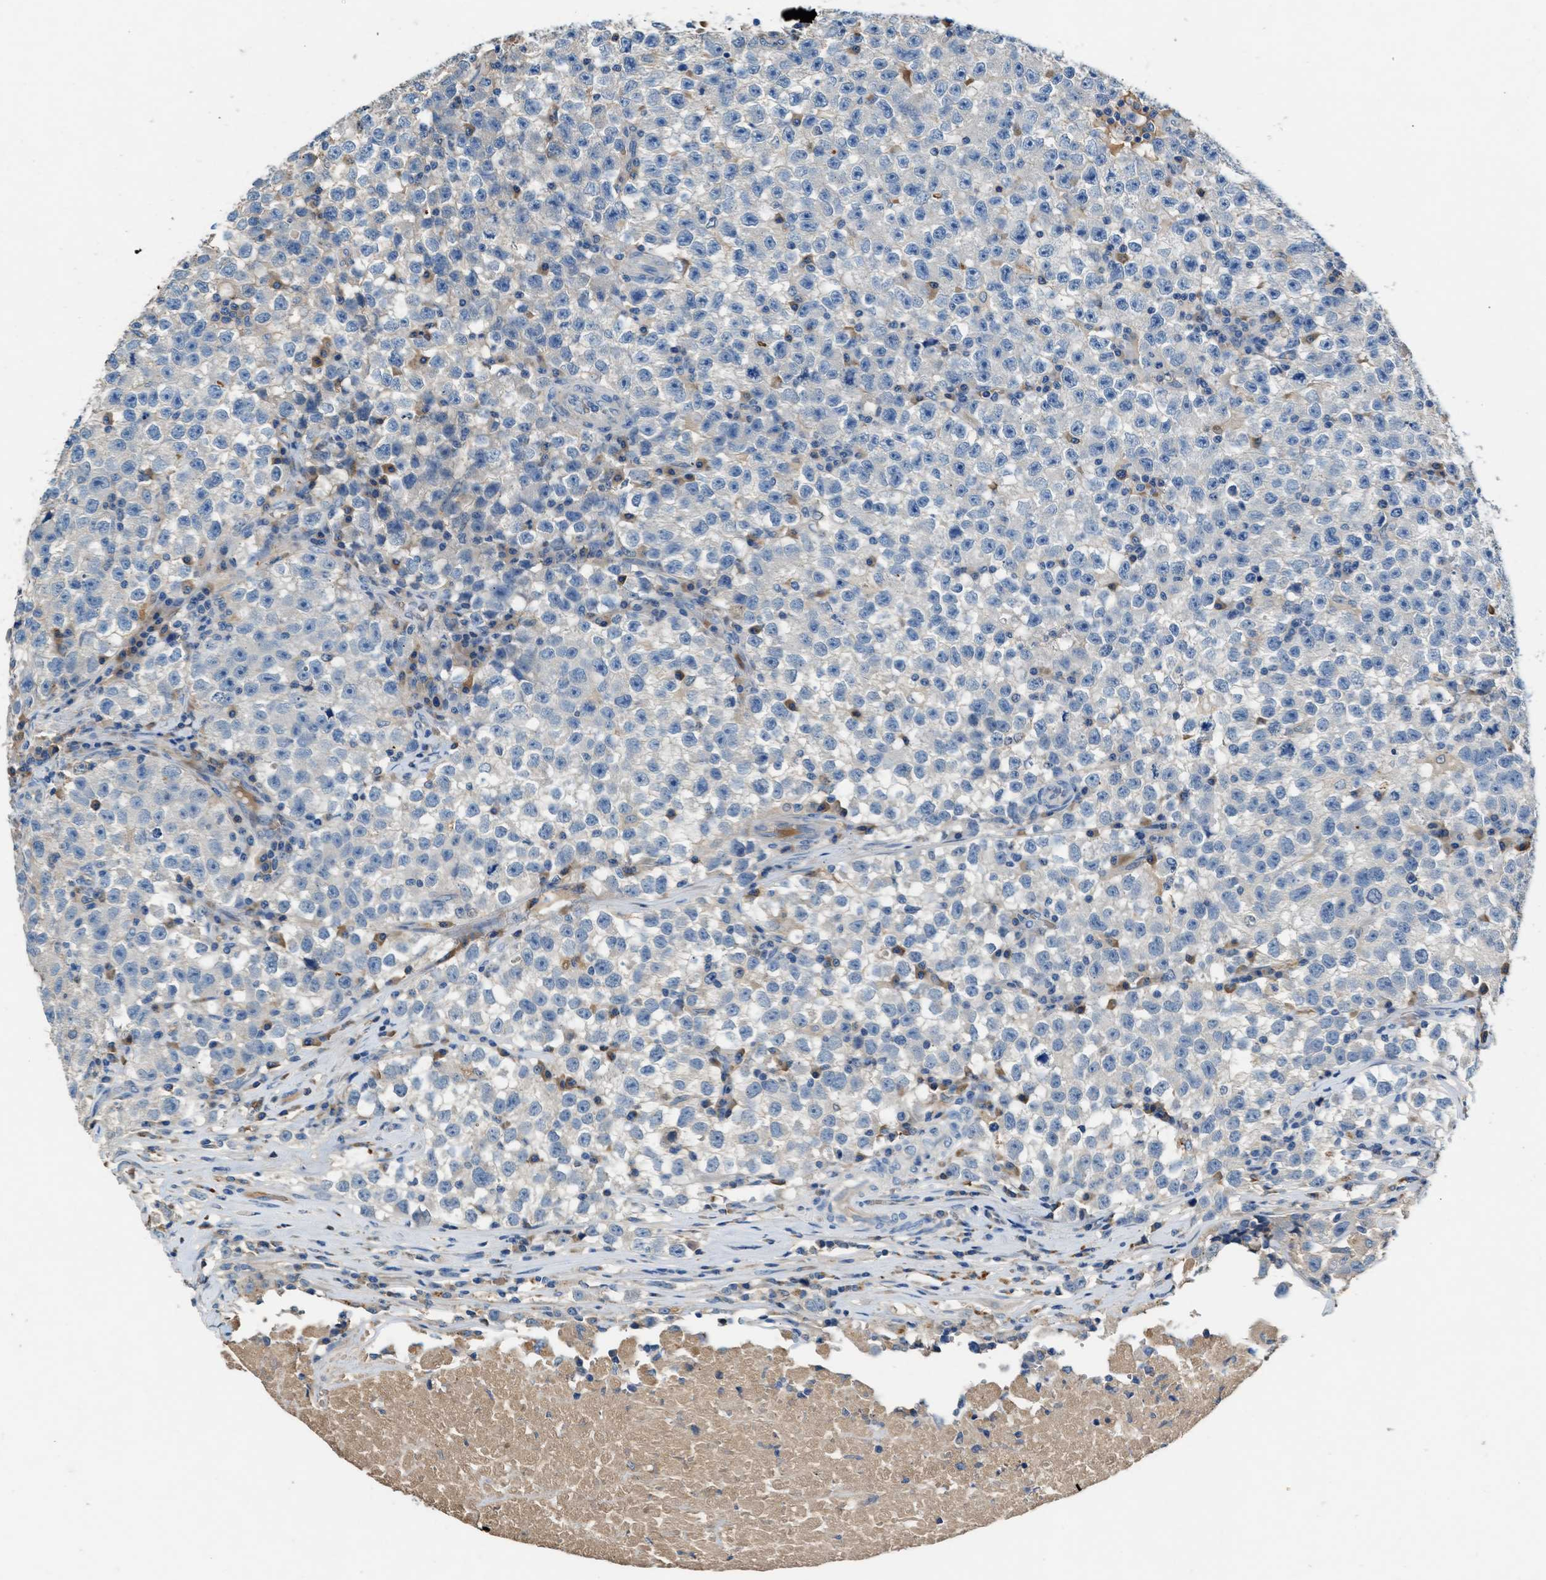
{"staining": {"intensity": "negative", "quantity": "none", "location": "none"}, "tissue": "testis cancer", "cell_type": "Tumor cells", "image_type": "cancer", "snomed": [{"axis": "morphology", "description": "Seminoma, NOS"}, {"axis": "topography", "description": "Testis"}], "caption": "Photomicrograph shows no protein positivity in tumor cells of testis cancer (seminoma) tissue.", "gene": "RWDD2B", "patient": {"sex": "male", "age": 22}}